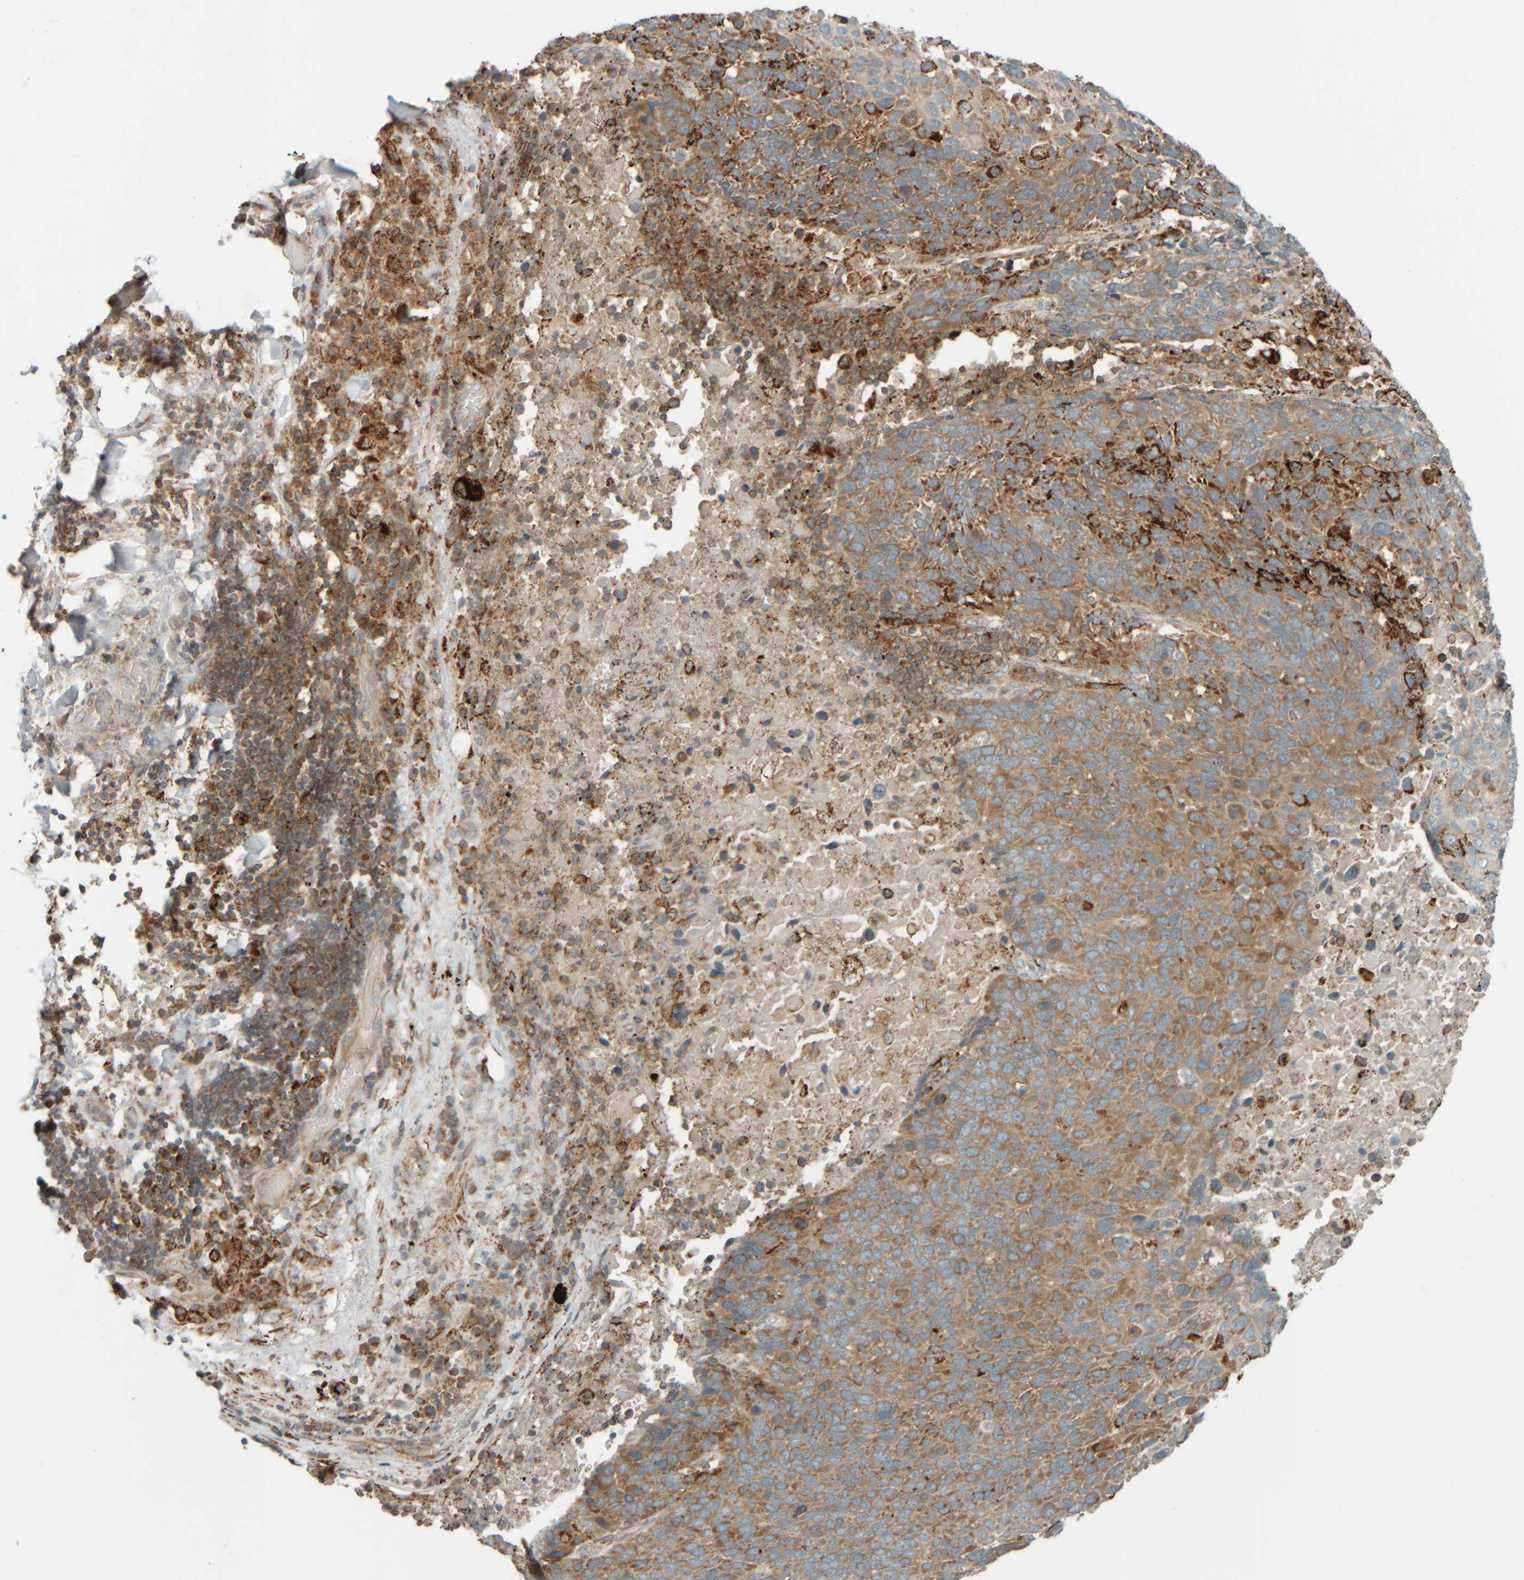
{"staining": {"intensity": "moderate", "quantity": "25%-75%", "location": "cytoplasmic/membranous"}, "tissue": "lung cancer", "cell_type": "Tumor cells", "image_type": "cancer", "snomed": [{"axis": "morphology", "description": "Squamous cell carcinoma, NOS"}, {"axis": "topography", "description": "Lung"}], "caption": "Immunohistochemistry (IHC) (DAB (3,3'-diaminobenzidine)) staining of human lung cancer (squamous cell carcinoma) displays moderate cytoplasmic/membranous protein positivity in approximately 25%-75% of tumor cells.", "gene": "SPAG5", "patient": {"sex": "male", "age": 66}}